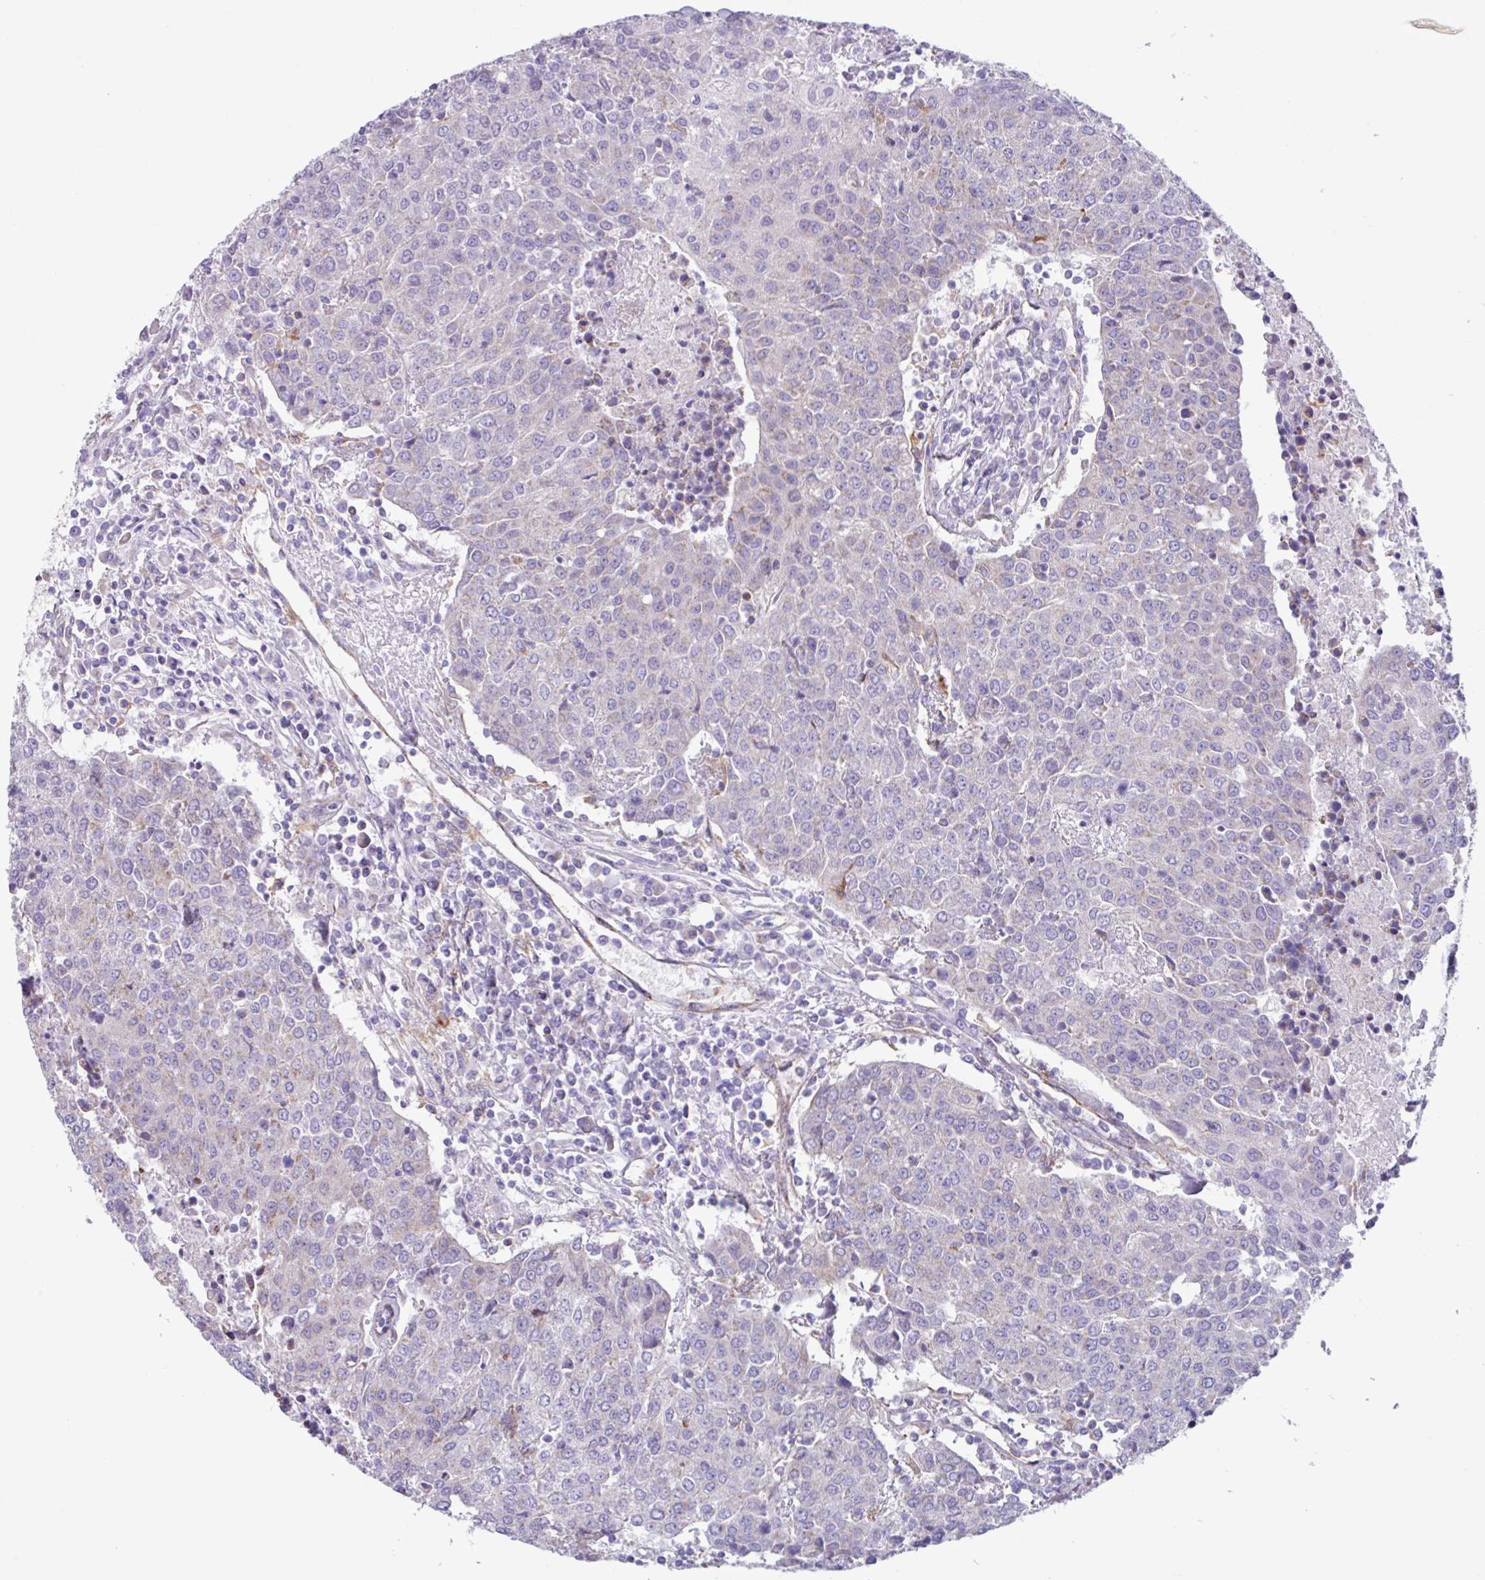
{"staining": {"intensity": "negative", "quantity": "none", "location": "none"}, "tissue": "urothelial cancer", "cell_type": "Tumor cells", "image_type": "cancer", "snomed": [{"axis": "morphology", "description": "Urothelial carcinoma, High grade"}, {"axis": "topography", "description": "Urinary bladder"}], "caption": "Tumor cells show no significant positivity in urothelial cancer.", "gene": "OTULIN", "patient": {"sex": "female", "age": 85}}